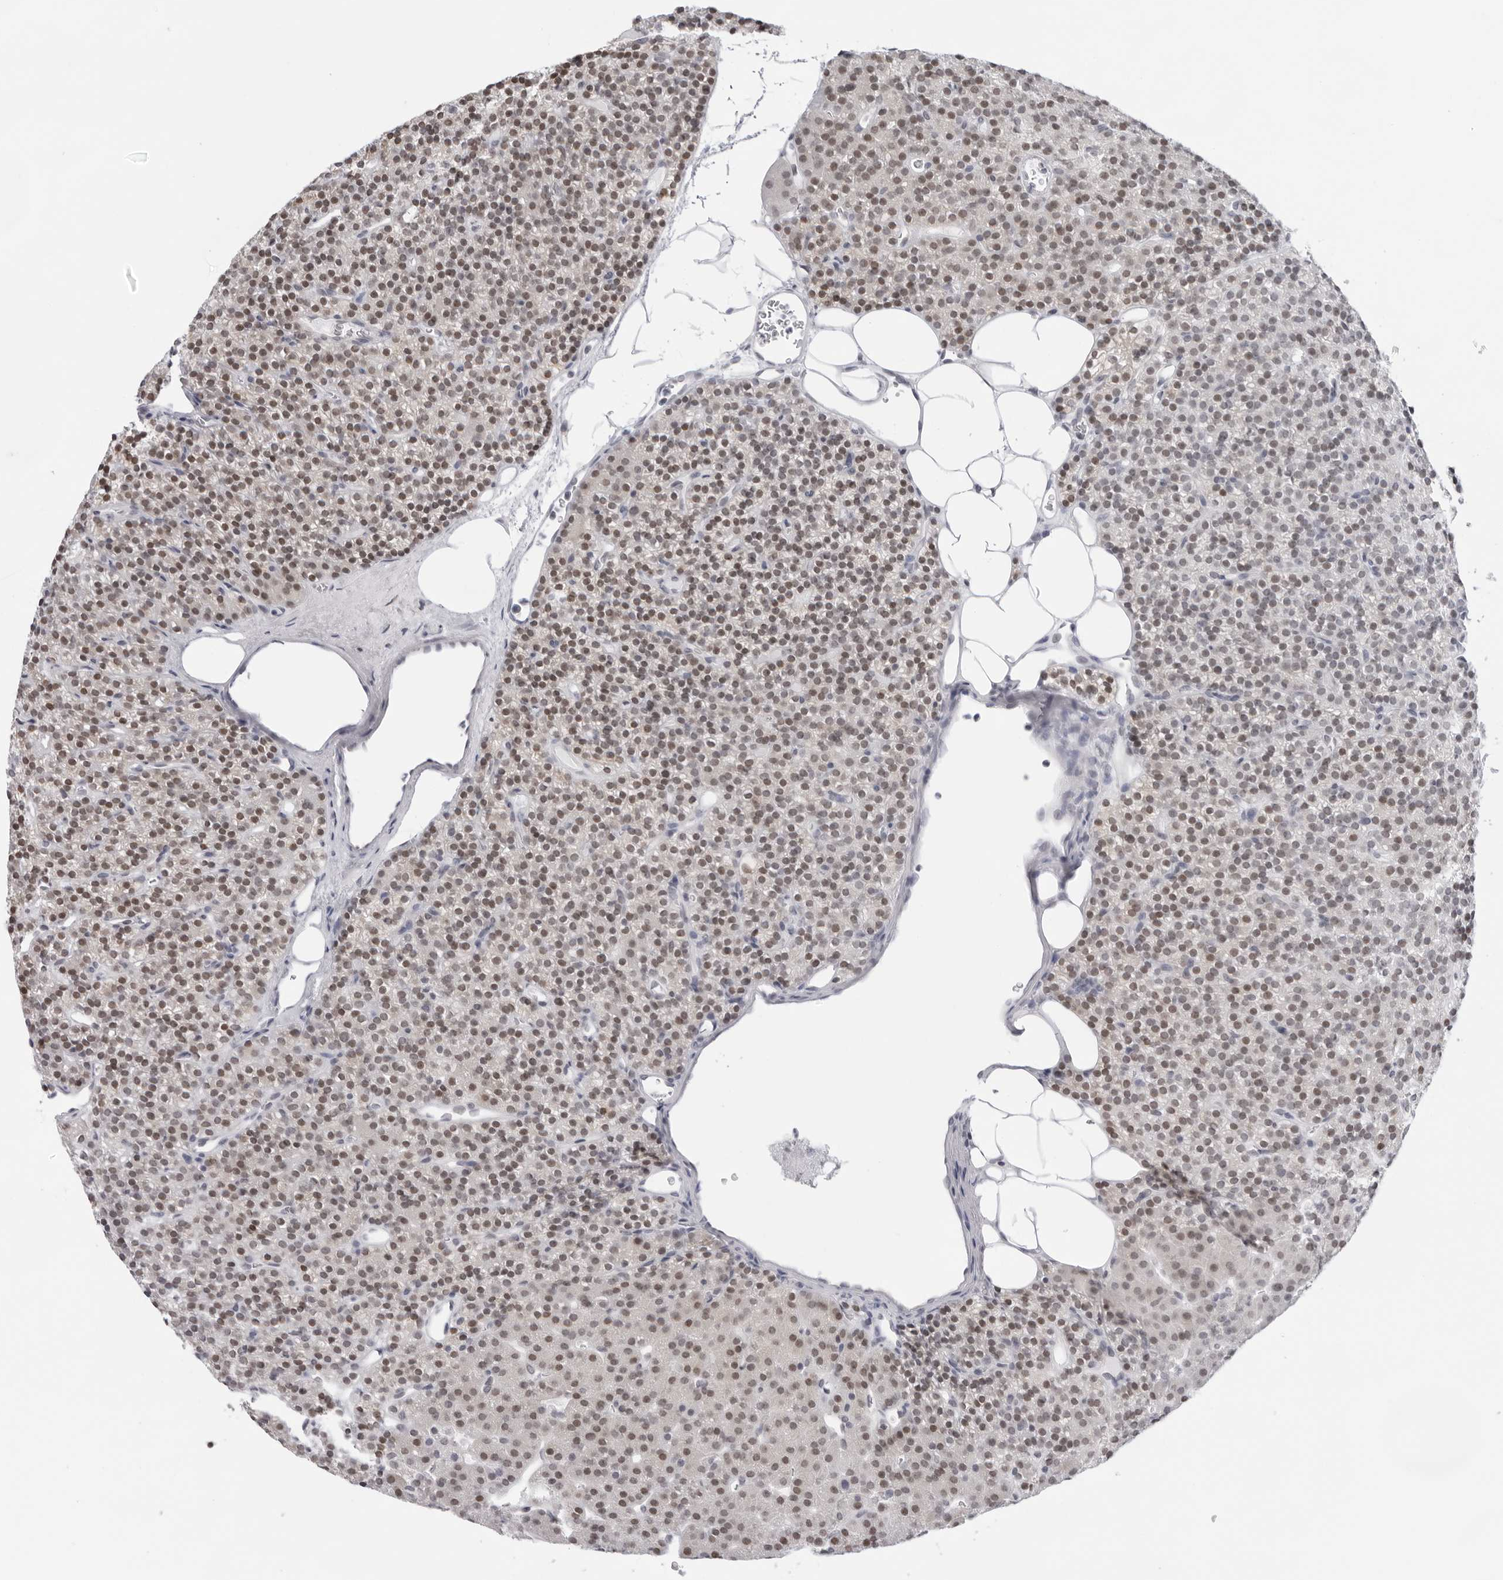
{"staining": {"intensity": "moderate", "quantity": ">75%", "location": "nuclear"}, "tissue": "parathyroid gland", "cell_type": "Glandular cells", "image_type": "normal", "snomed": [{"axis": "morphology", "description": "Normal tissue, NOS"}, {"axis": "morphology", "description": "Hyperplasia, NOS"}, {"axis": "topography", "description": "Parathyroid gland"}], "caption": "Human parathyroid gland stained for a protein (brown) reveals moderate nuclear positive staining in about >75% of glandular cells.", "gene": "KLK12", "patient": {"sex": "male", "age": 44}}